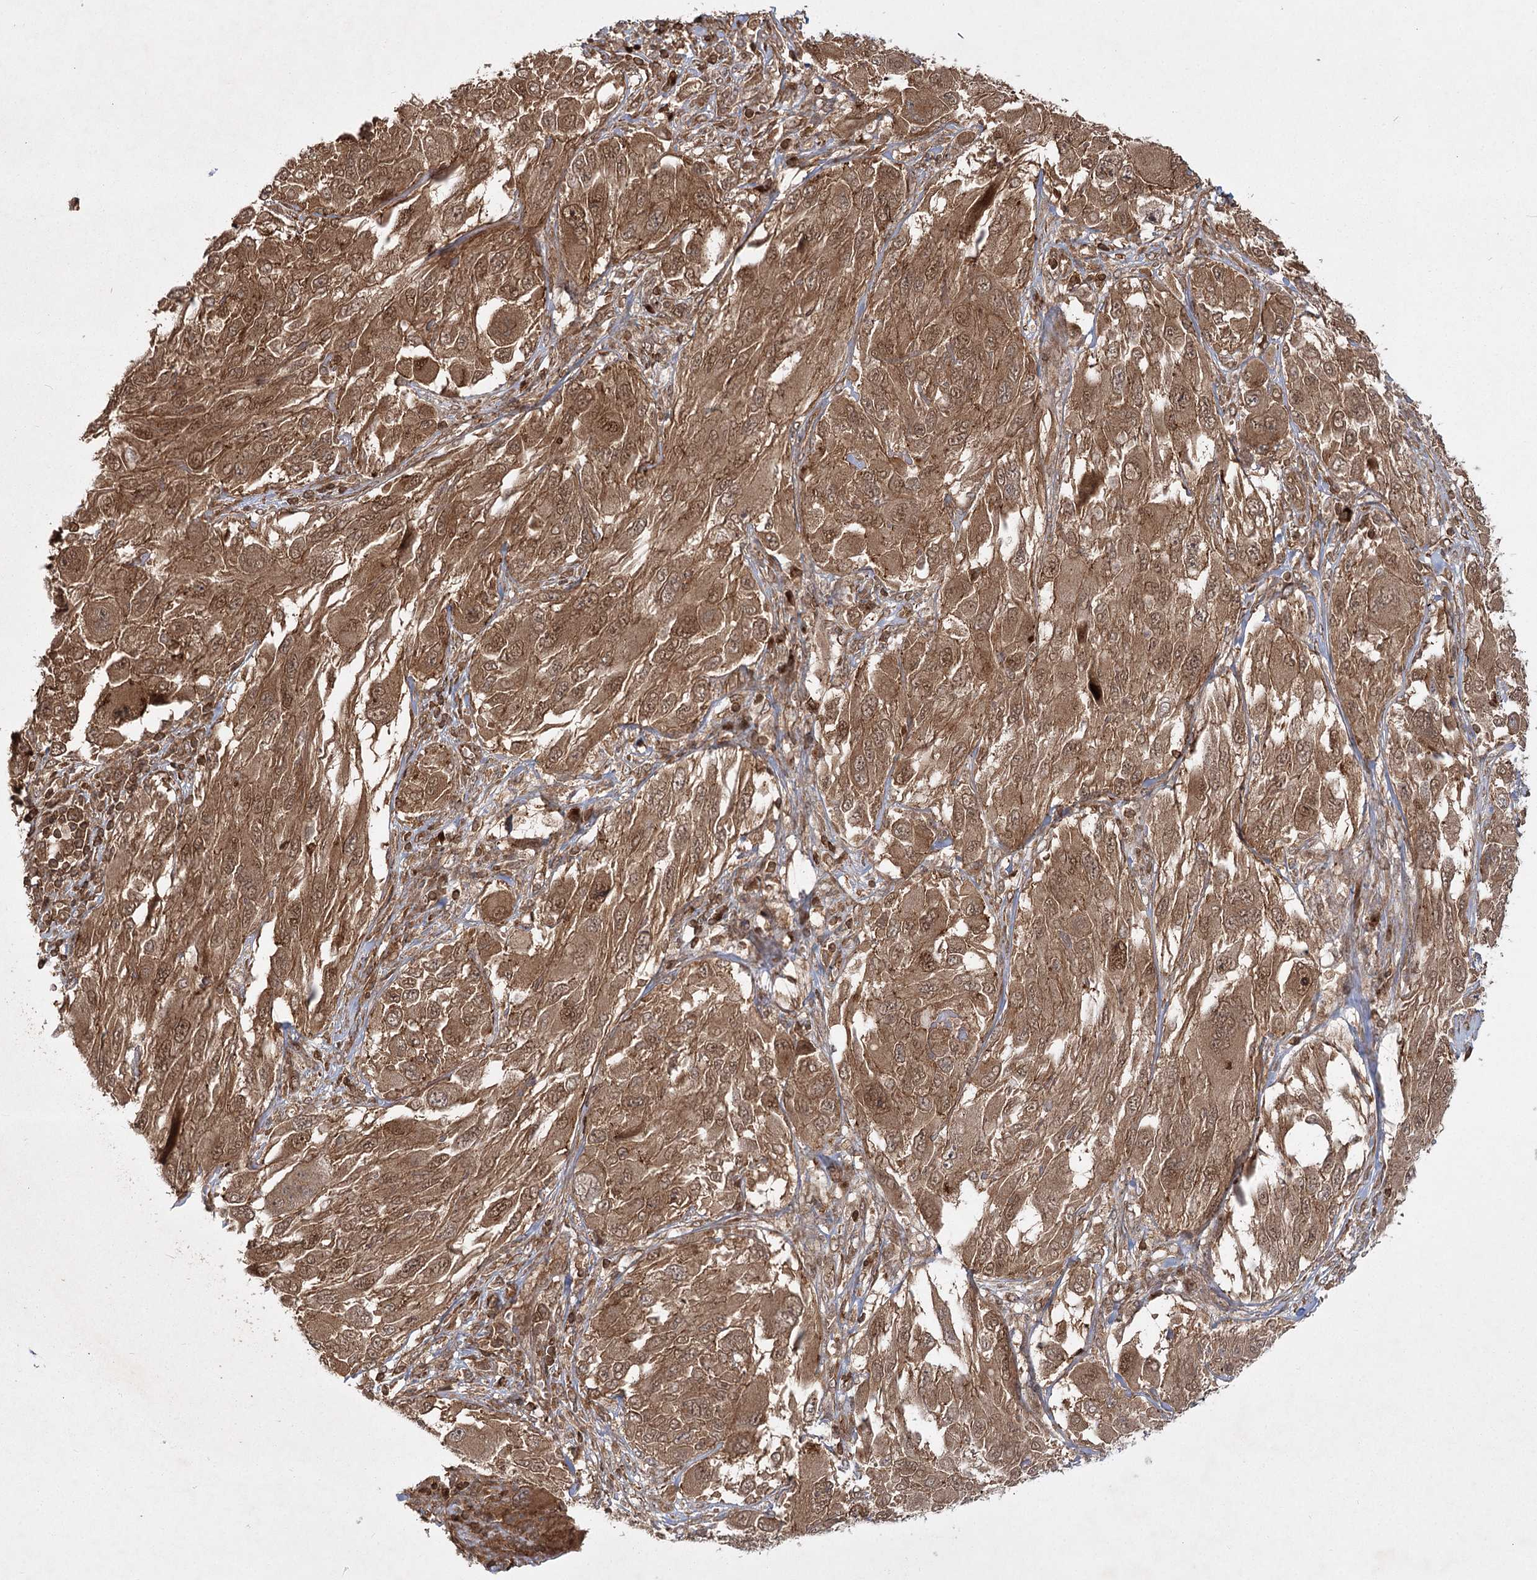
{"staining": {"intensity": "moderate", "quantity": ">75%", "location": "cytoplasmic/membranous,nuclear"}, "tissue": "melanoma", "cell_type": "Tumor cells", "image_type": "cancer", "snomed": [{"axis": "morphology", "description": "Malignant melanoma, NOS"}, {"axis": "topography", "description": "Skin"}], "caption": "There is medium levels of moderate cytoplasmic/membranous and nuclear staining in tumor cells of melanoma, as demonstrated by immunohistochemical staining (brown color).", "gene": "MDFIC", "patient": {"sex": "female", "age": 91}}